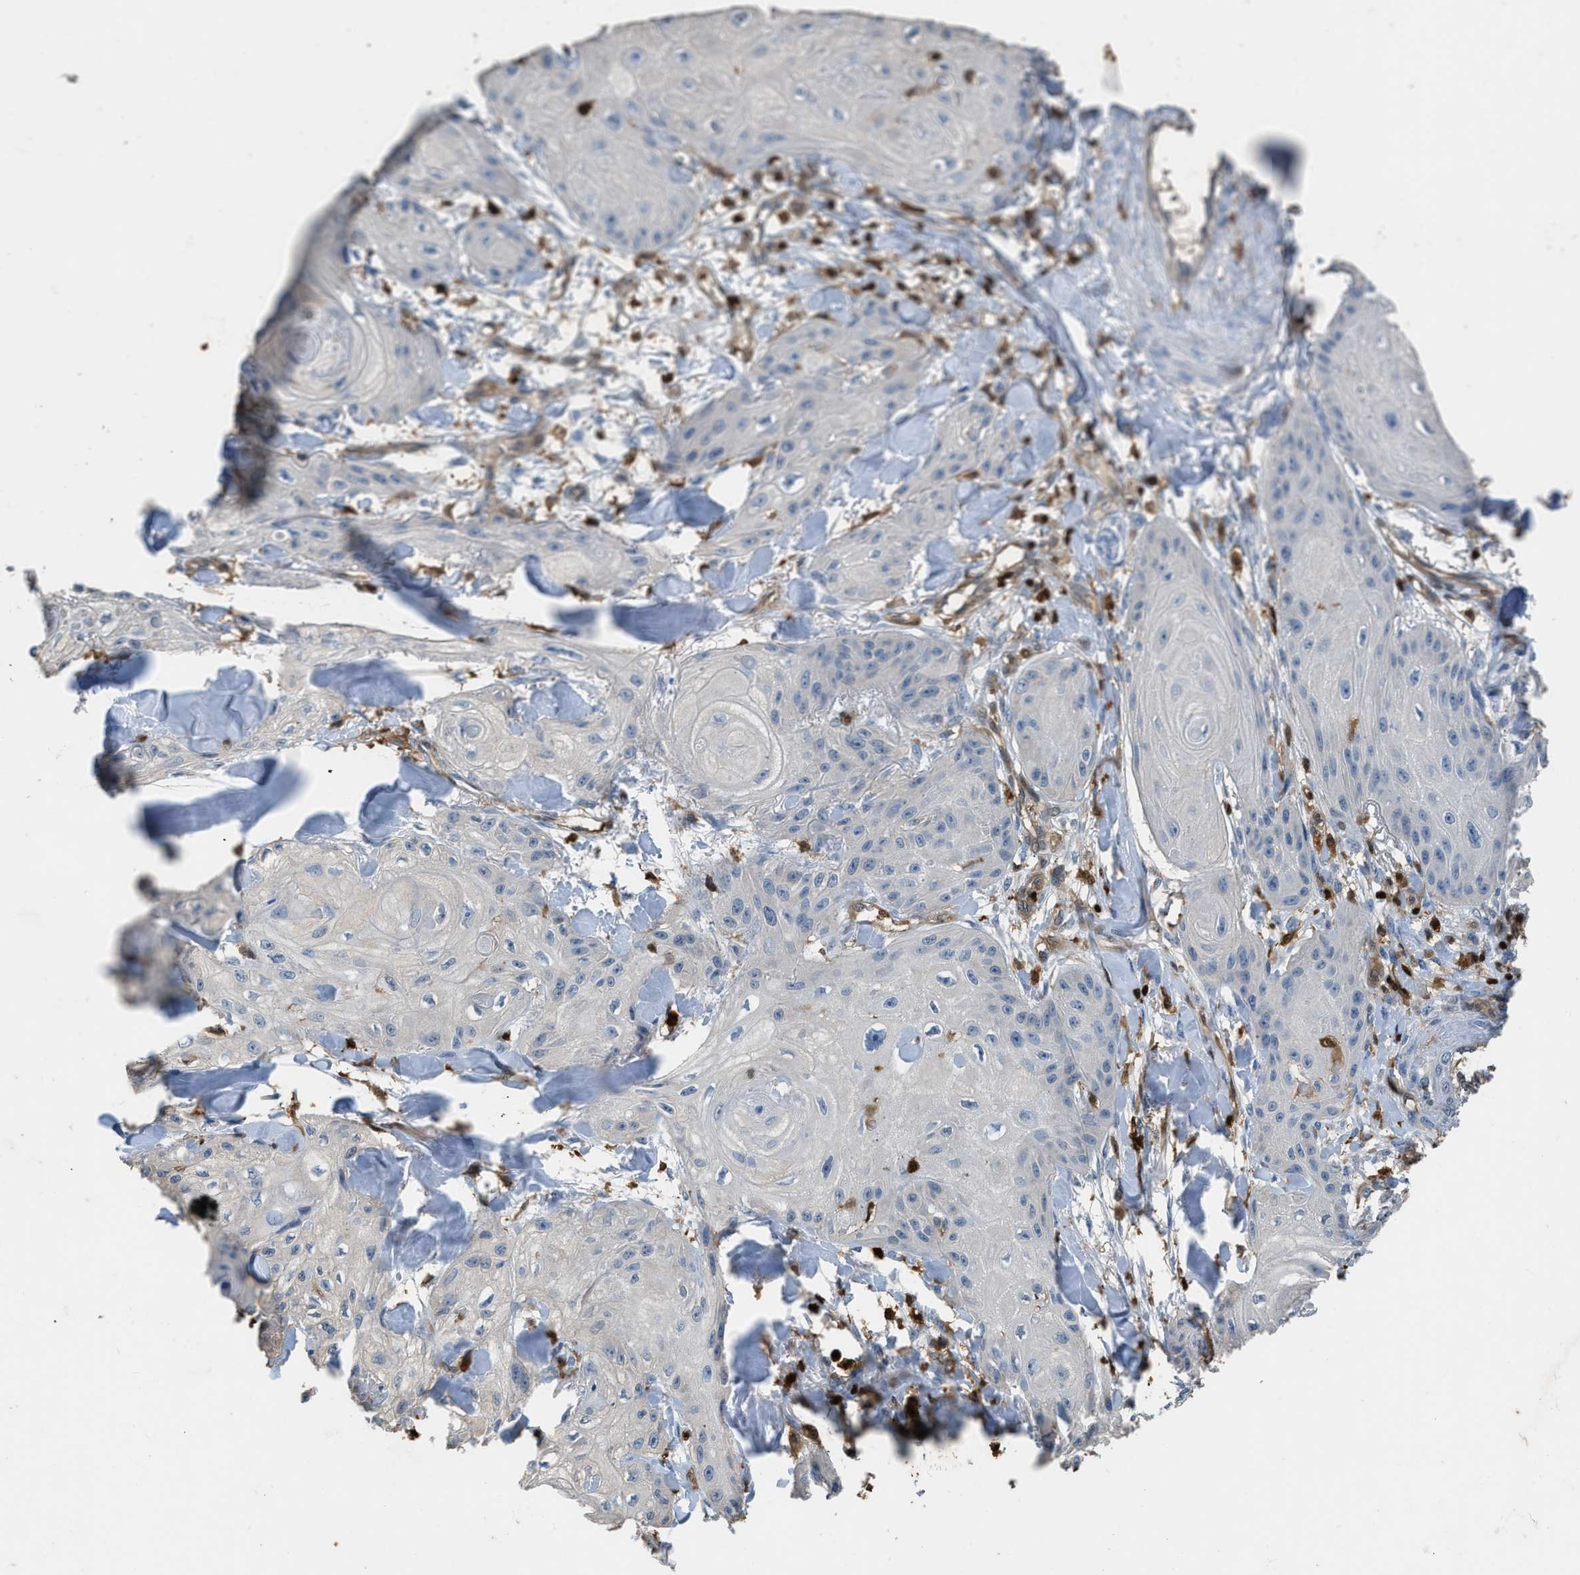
{"staining": {"intensity": "negative", "quantity": "none", "location": "none"}, "tissue": "skin cancer", "cell_type": "Tumor cells", "image_type": "cancer", "snomed": [{"axis": "morphology", "description": "Squamous cell carcinoma, NOS"}, {"axis": "topography", "description": "Skin"}], "caption": "DAB immunohistochemical staining of human skin cancer (squamous cell carcinoma) displays no significant staining in tumor cells. (Immunohistochemistry (ihc), brightfield microscopy, high magnification).", "gene": "ARHGDIB", "patient": {"sex": "male", "age": 74}}